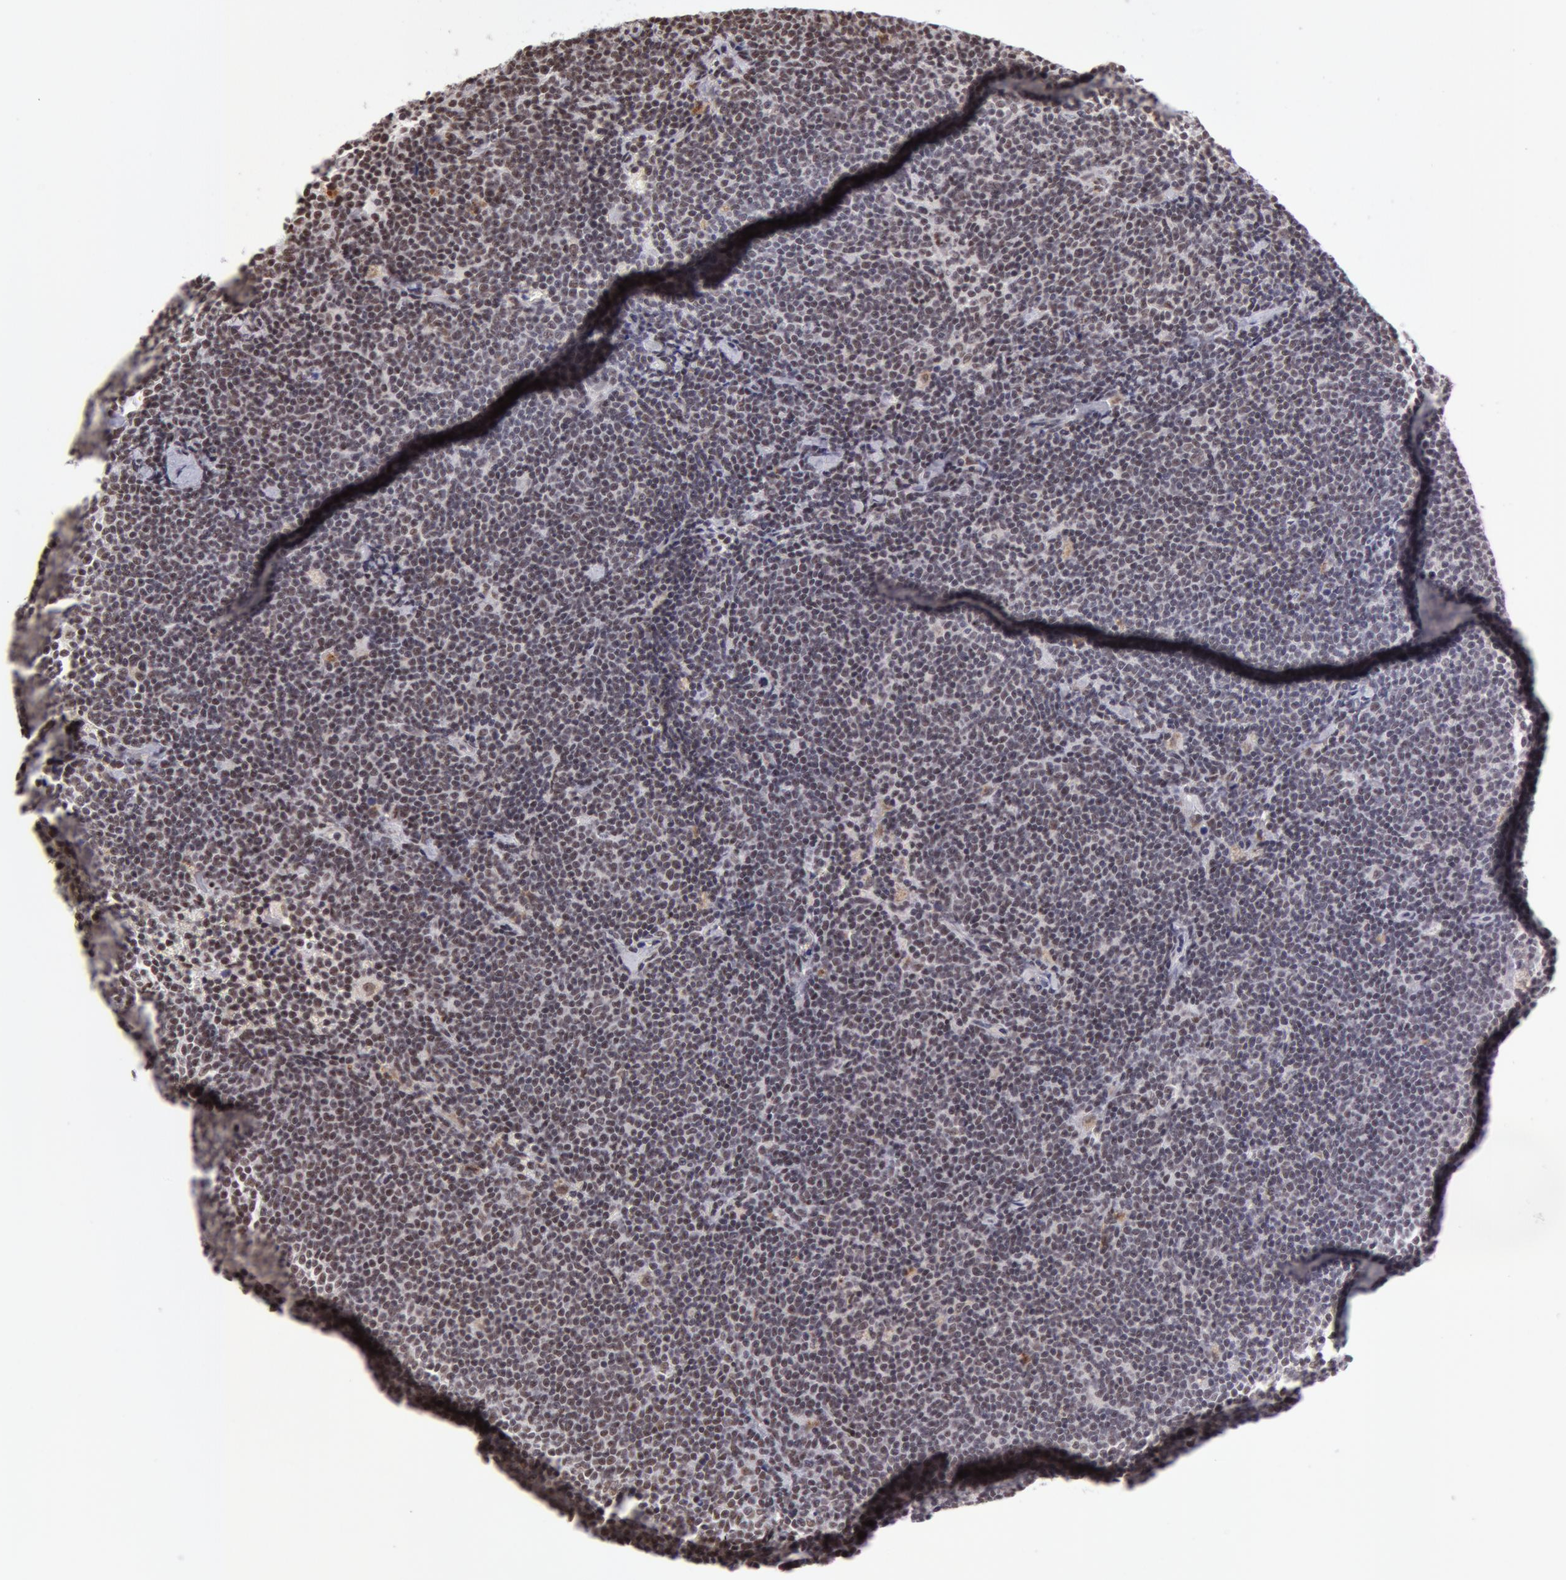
{"staining": {"intensity": "weak", "quantity": "25%-75%", "location": "cytoplasmic/membranous,nuclear"}, "tissue": "lymphoma", "cell_type": "Tumor cells", "image_type": "cancer", "snomed": [{"axis": "morphology", "description": "Malignant lymphoma, non-Hodgkin's type, Low grade"}, {"axis": "topography", "description": "Lymph node"}], "caption": "The histopathology image displays immunohistochemical staining of malignant lymphoma, non-Hodgkin's type (low-grade). There is weak cytoplasmic/membranous and nuclear expression is present in approximately 25%-75% of tumor cells.", "gene": "VRTN", "patient": {"sex": "male", "age": 65}}